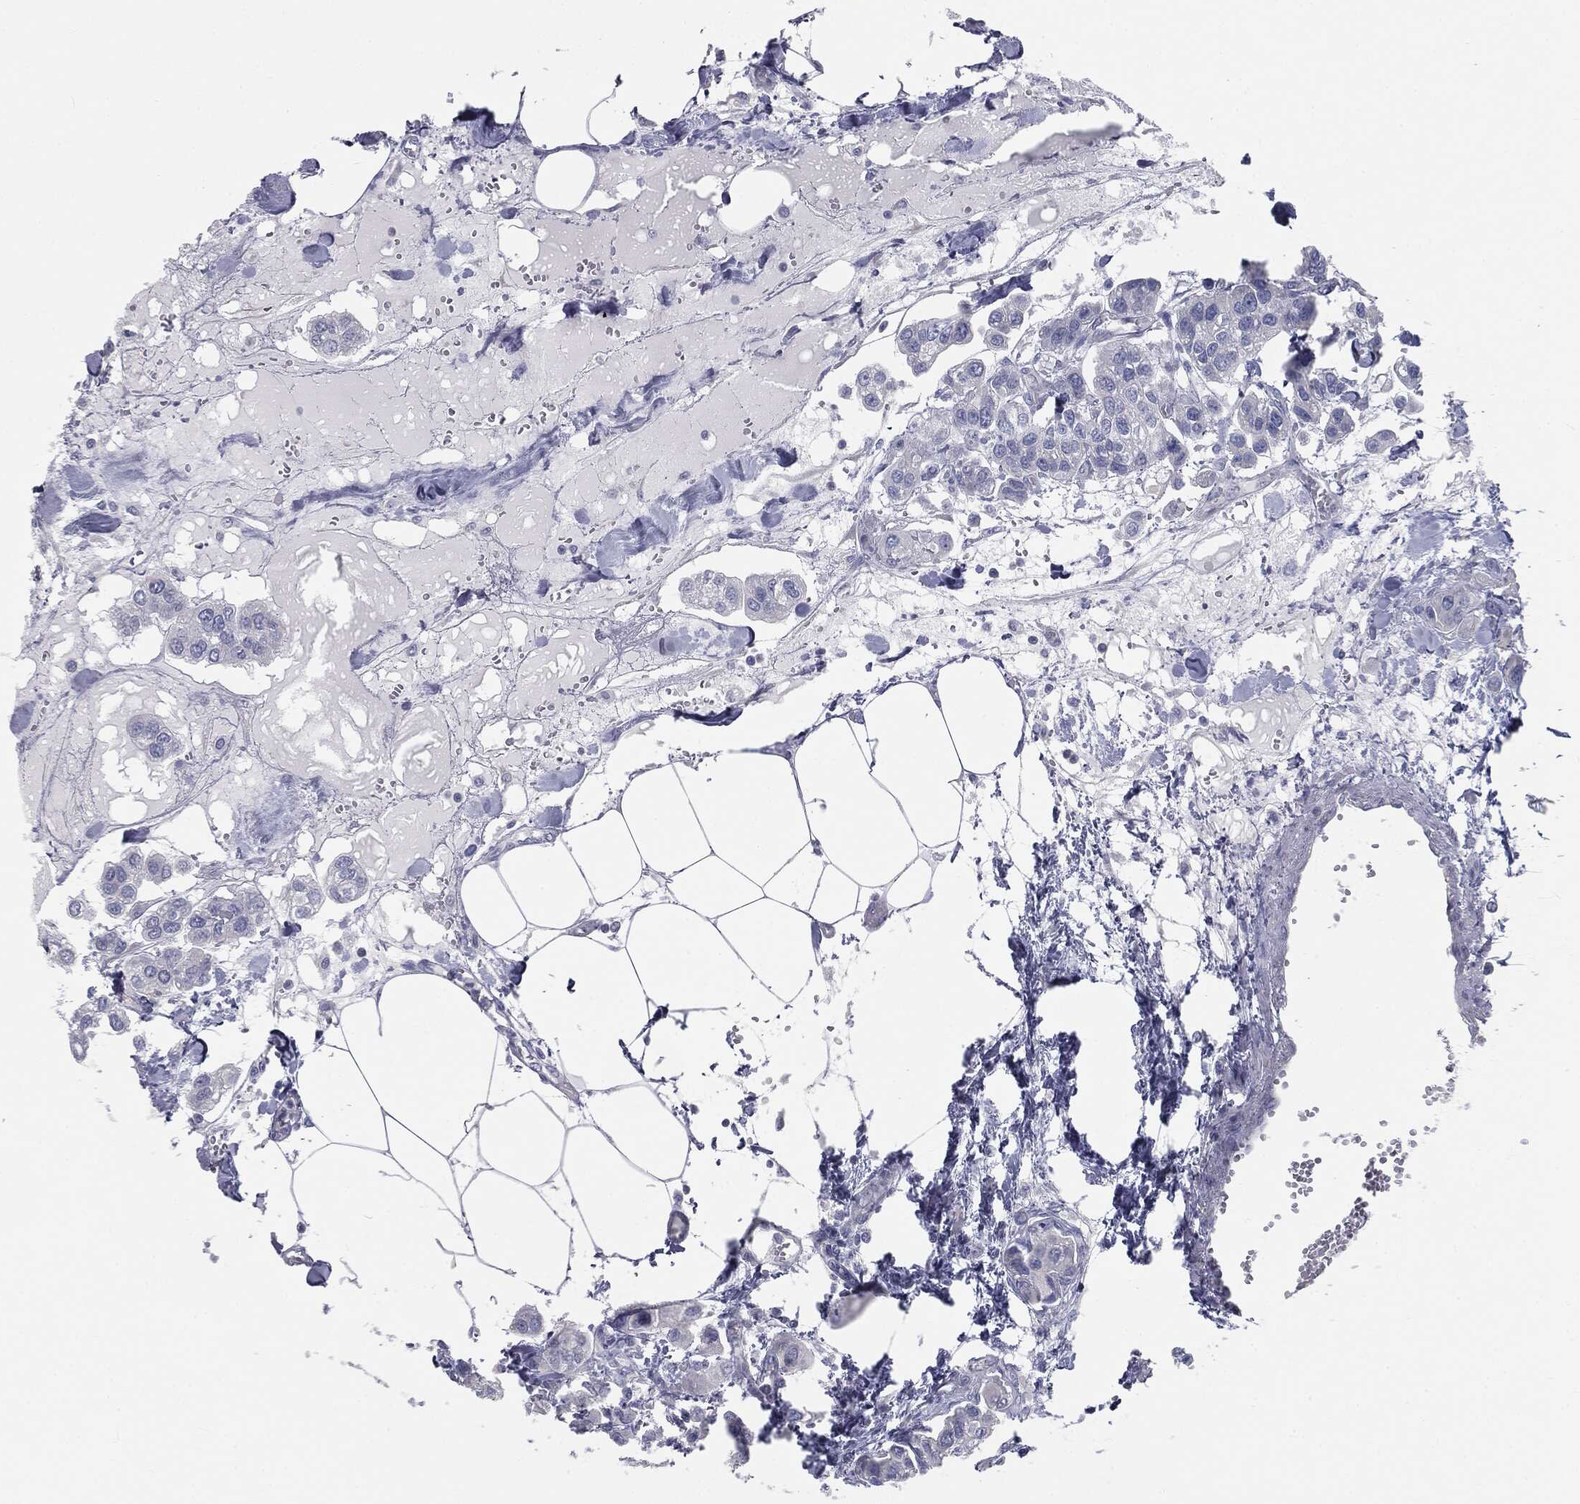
{"staining": {"intensity": "negative", "quantity": "none", "location": "none"}, "tissue": "urothelial cancer", "cell_type": "Tumor cells", "image_type": "cancer", "snomed": [{"axis": "morphology", "description": "Urothelial carcinoma, High grade"}, {"axis": "topography", "description": "Urinary bladder"}], "caption": "Tumor cells show no significant staining in urothelial cancer.", "gene": "CAV3", "patient": {"sex": "male", "age": 67}}